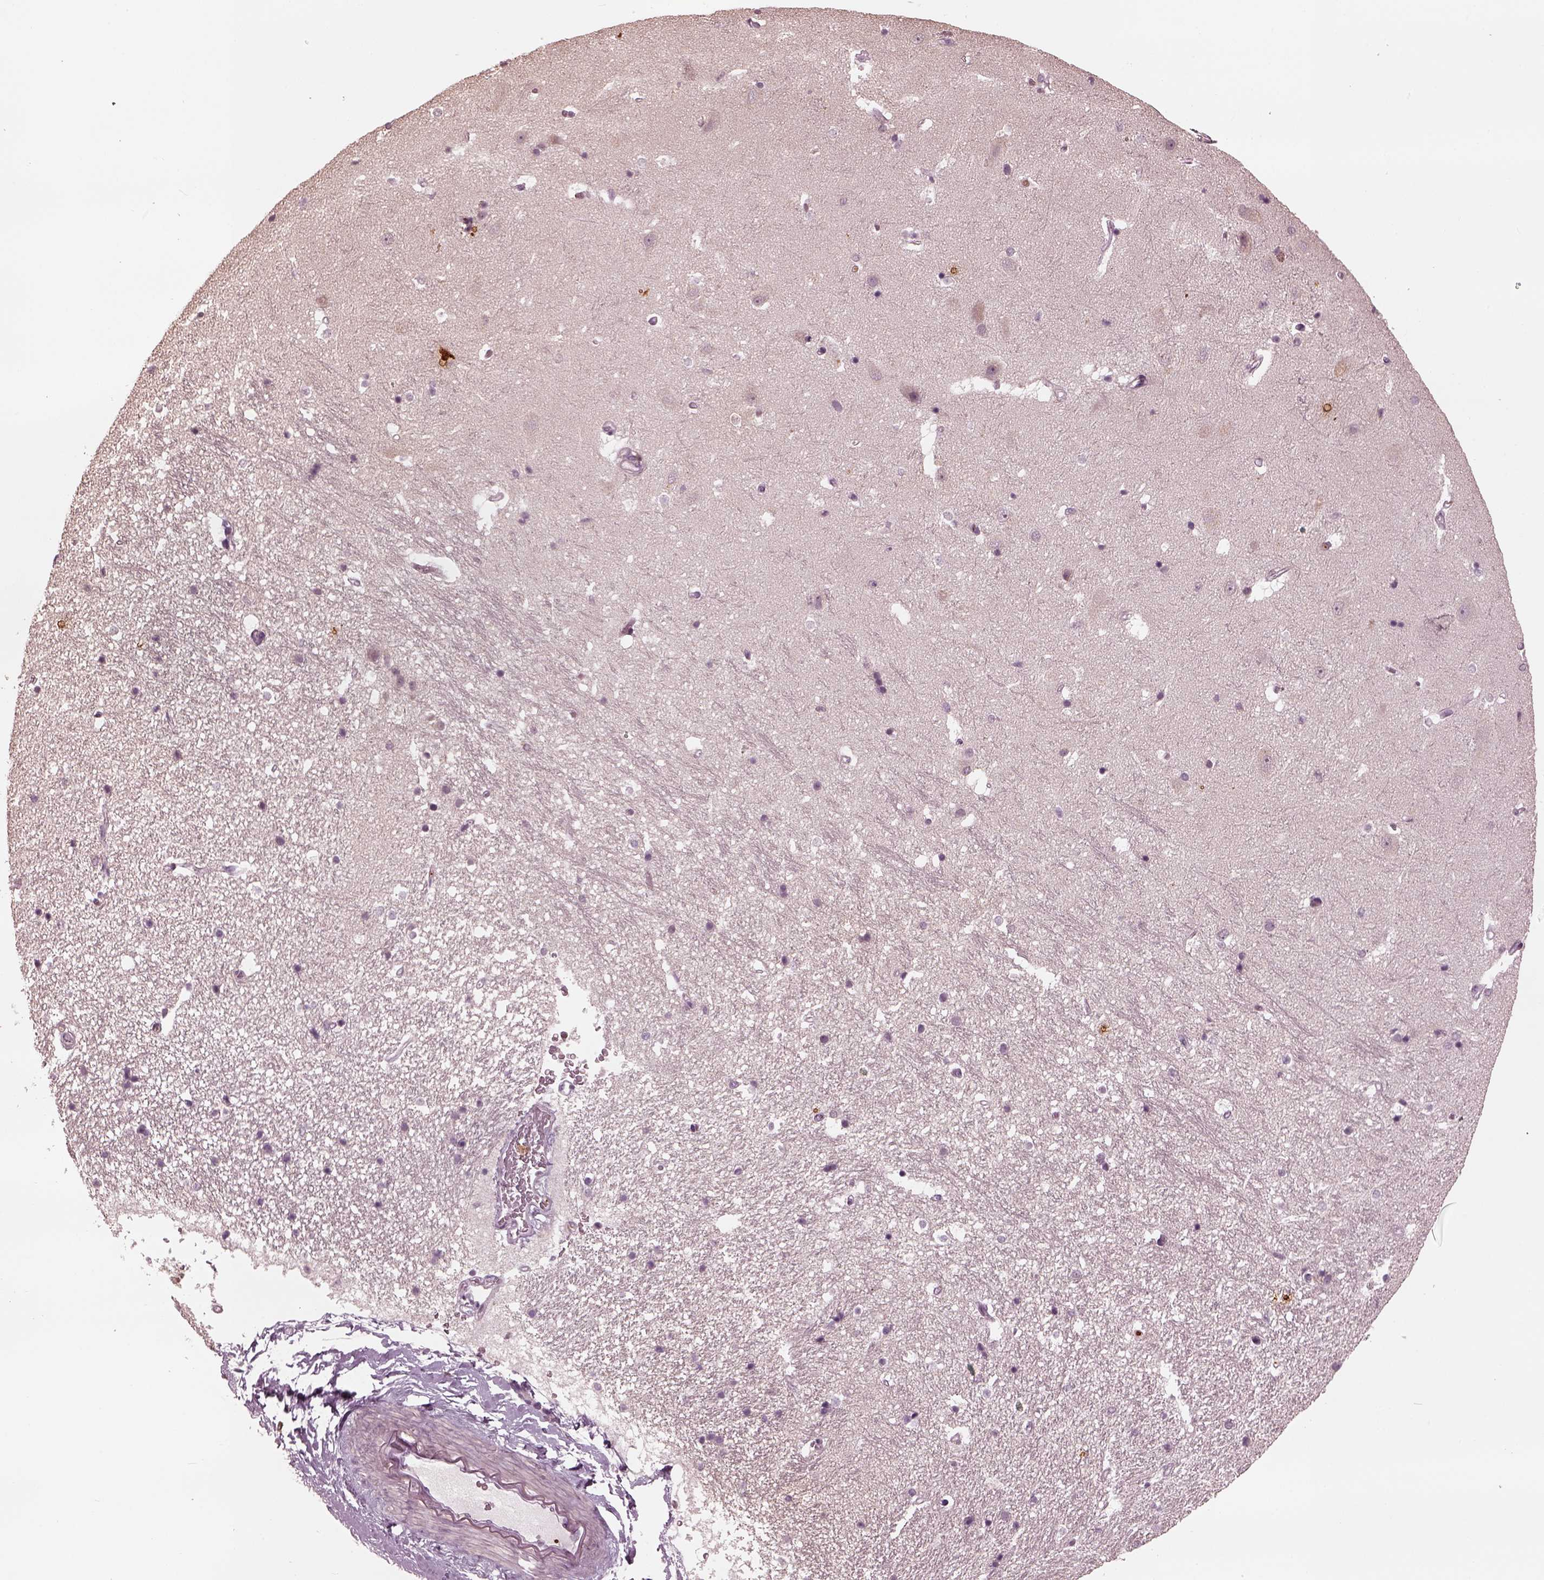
{"staining": {"intensity": "negative", "quantity": "none", "location": "none"}, "tissue": "hippocampus", "cell_type": "Glial cells", "image_type": "normal", "snomed": [{"axis": "morphology", "description": "Normal tissue, NOS"}, {"axis": "topography", "description": "Hippocampus"}], "caption": "Immunohistochemical staining of benign human hippocampus demonstrates no significant expression in glial cells. (DAB immunohistochemistry (IHC) with hematoxylin counter stain).", "gene": "PSTPIP2", "patient": {"sex": "male", "age": 44}}